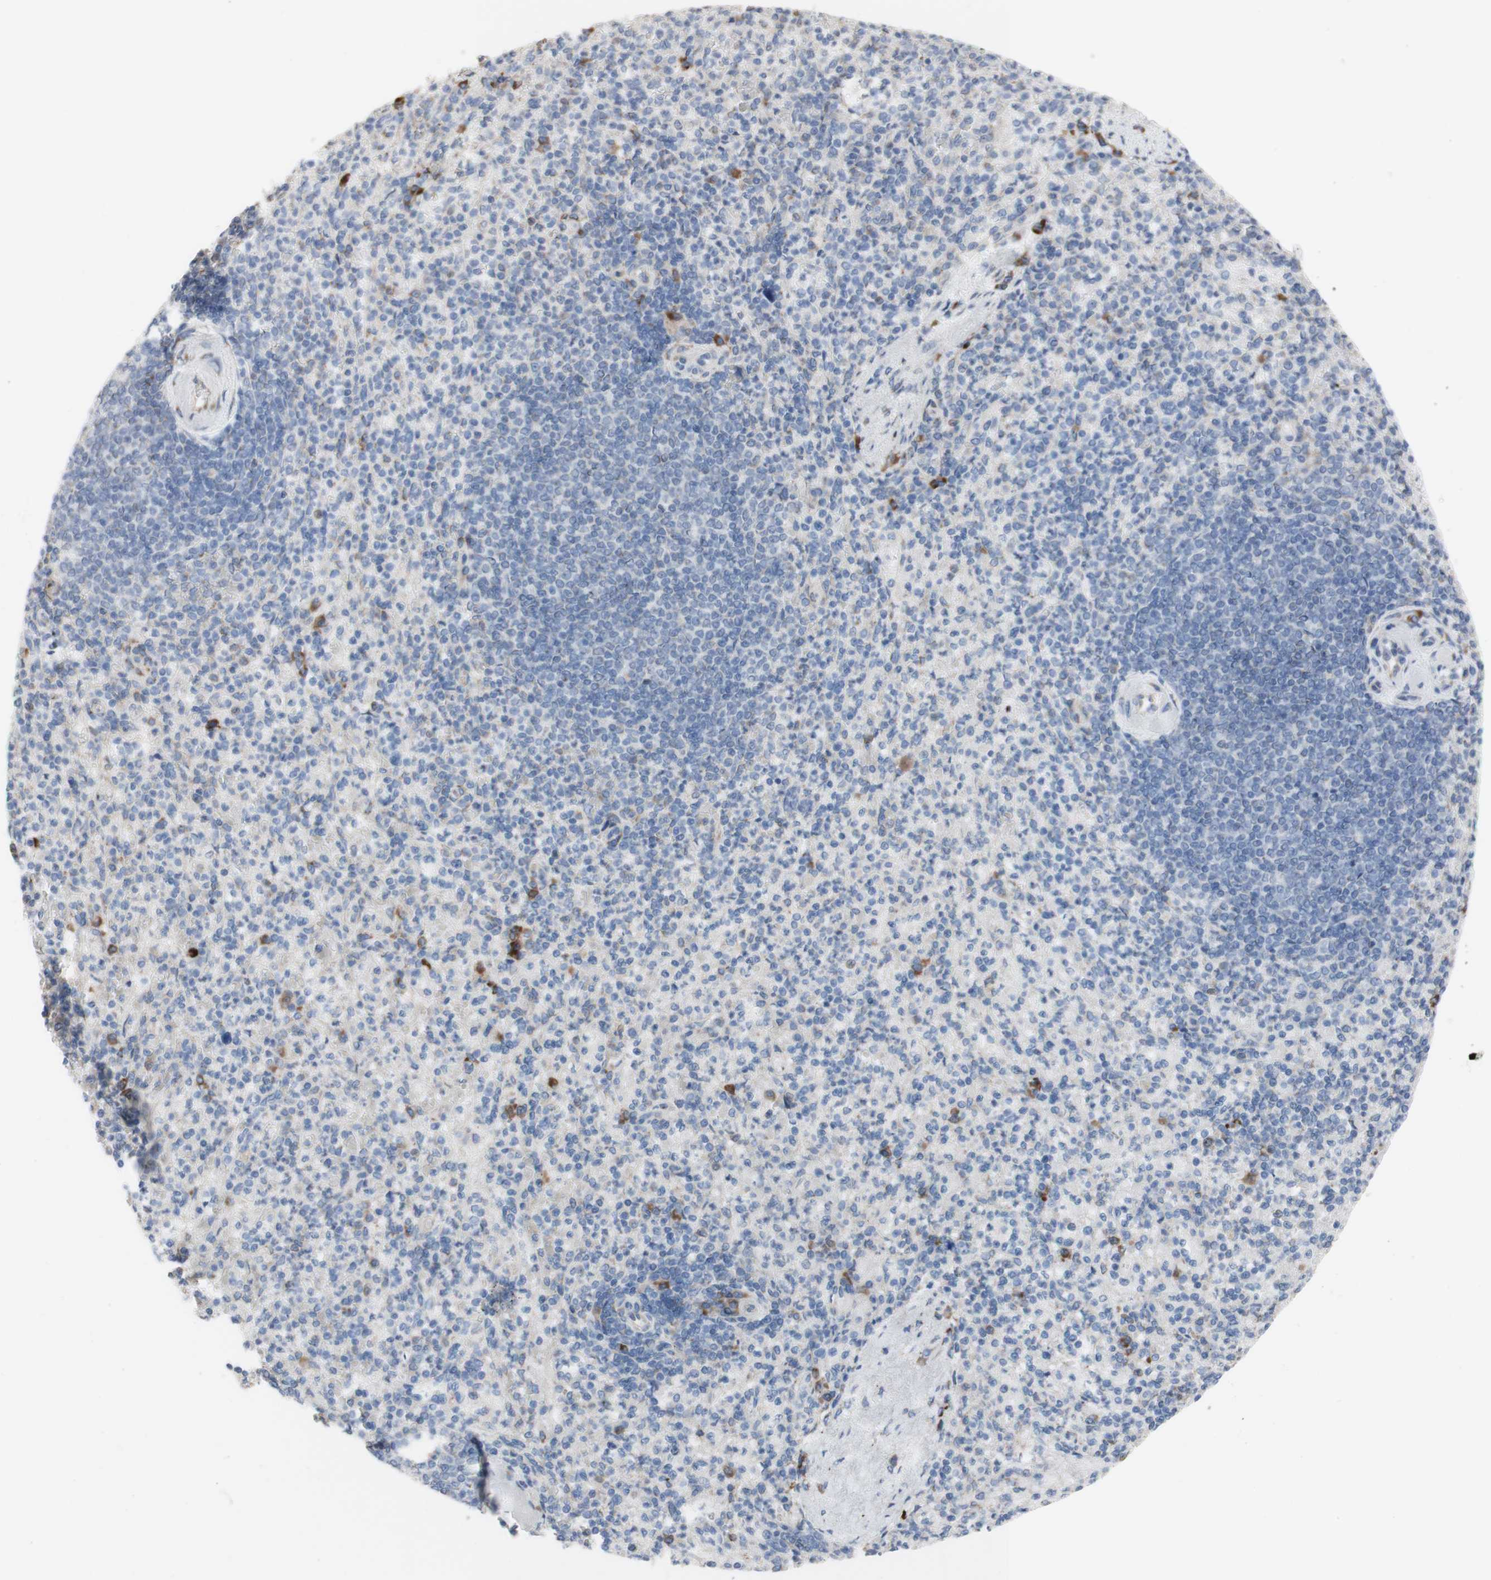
{"staining": {"intensity": "moderate", "quantity": "<25%", "location": "cytoplasmic/membranous"}, "tissue": "spleen", "cell_type": "Cells in red pulp", "image_type": "normal", "snomed": [{"axis": "morphology", "description": "Normal tissue, NOS"}, {"axis": "topography", "description": "Spleen"}], "caption": "An IHC photomicrograph of normal tissue is shown. Protein staining in brown highlights moderate cytoplasmic/membranous positivity in spleen within cells in red pulp.", "gene": "AGPAT5", "patient": {"sex": "female", "age": 74}}